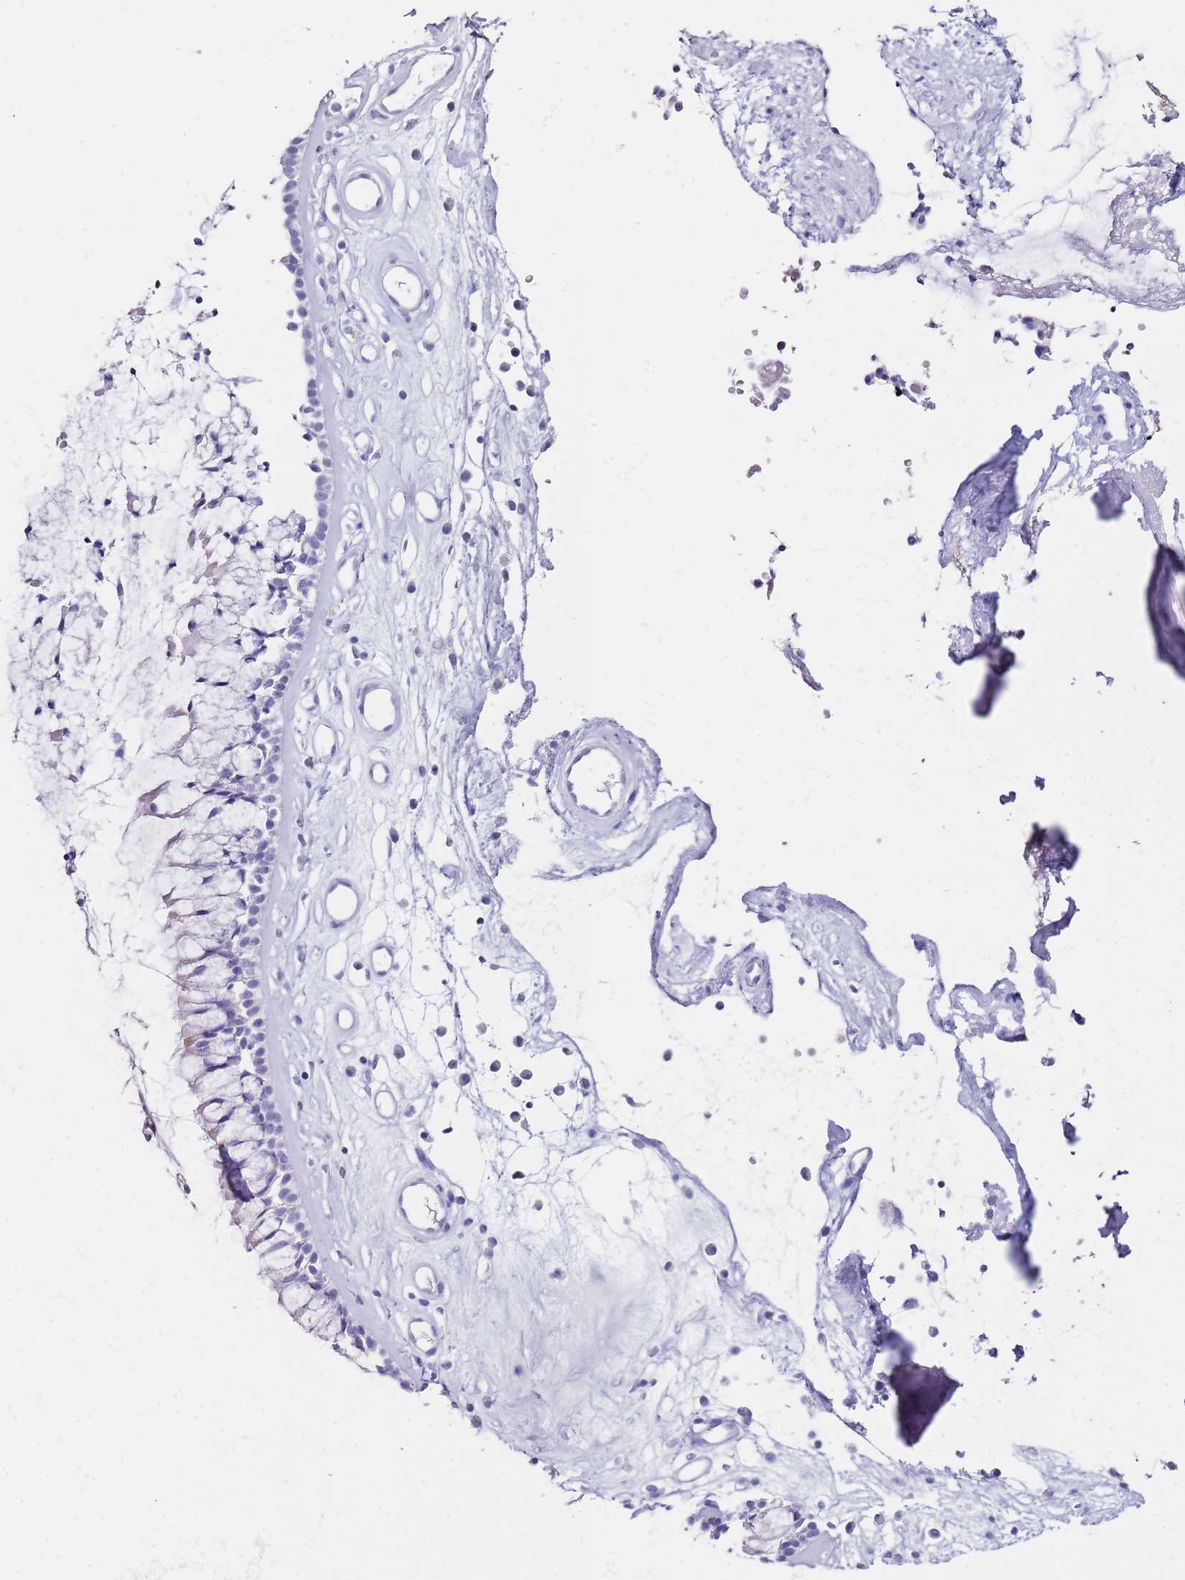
{"staining": {"intensity": "negative", "quantity": "none", "location": "none"}, "tissue": "nasopharynx", "cell_type": "Respiratory epithelial cells", "image_type": "normal", "snomed": [{"axis": "morphology", "description": "Normal tissue, NOS"}, {"axis": "morphology", "description": "Inflammation, NOS"}, {"axis": "topography", "description": "Nasopharynx"}], "caption": "High magnification brightfield microscopy of normal nasopharynx stained with DAB (brown) and counterstained with hematoxylin (blue): respiratory epithelial cells show no significant positivity. (Immunohistochemistry, brightfield microscopy, high magnification).", "gene": "PTBP2", "patient": {"sex": "male", "age": 29}}